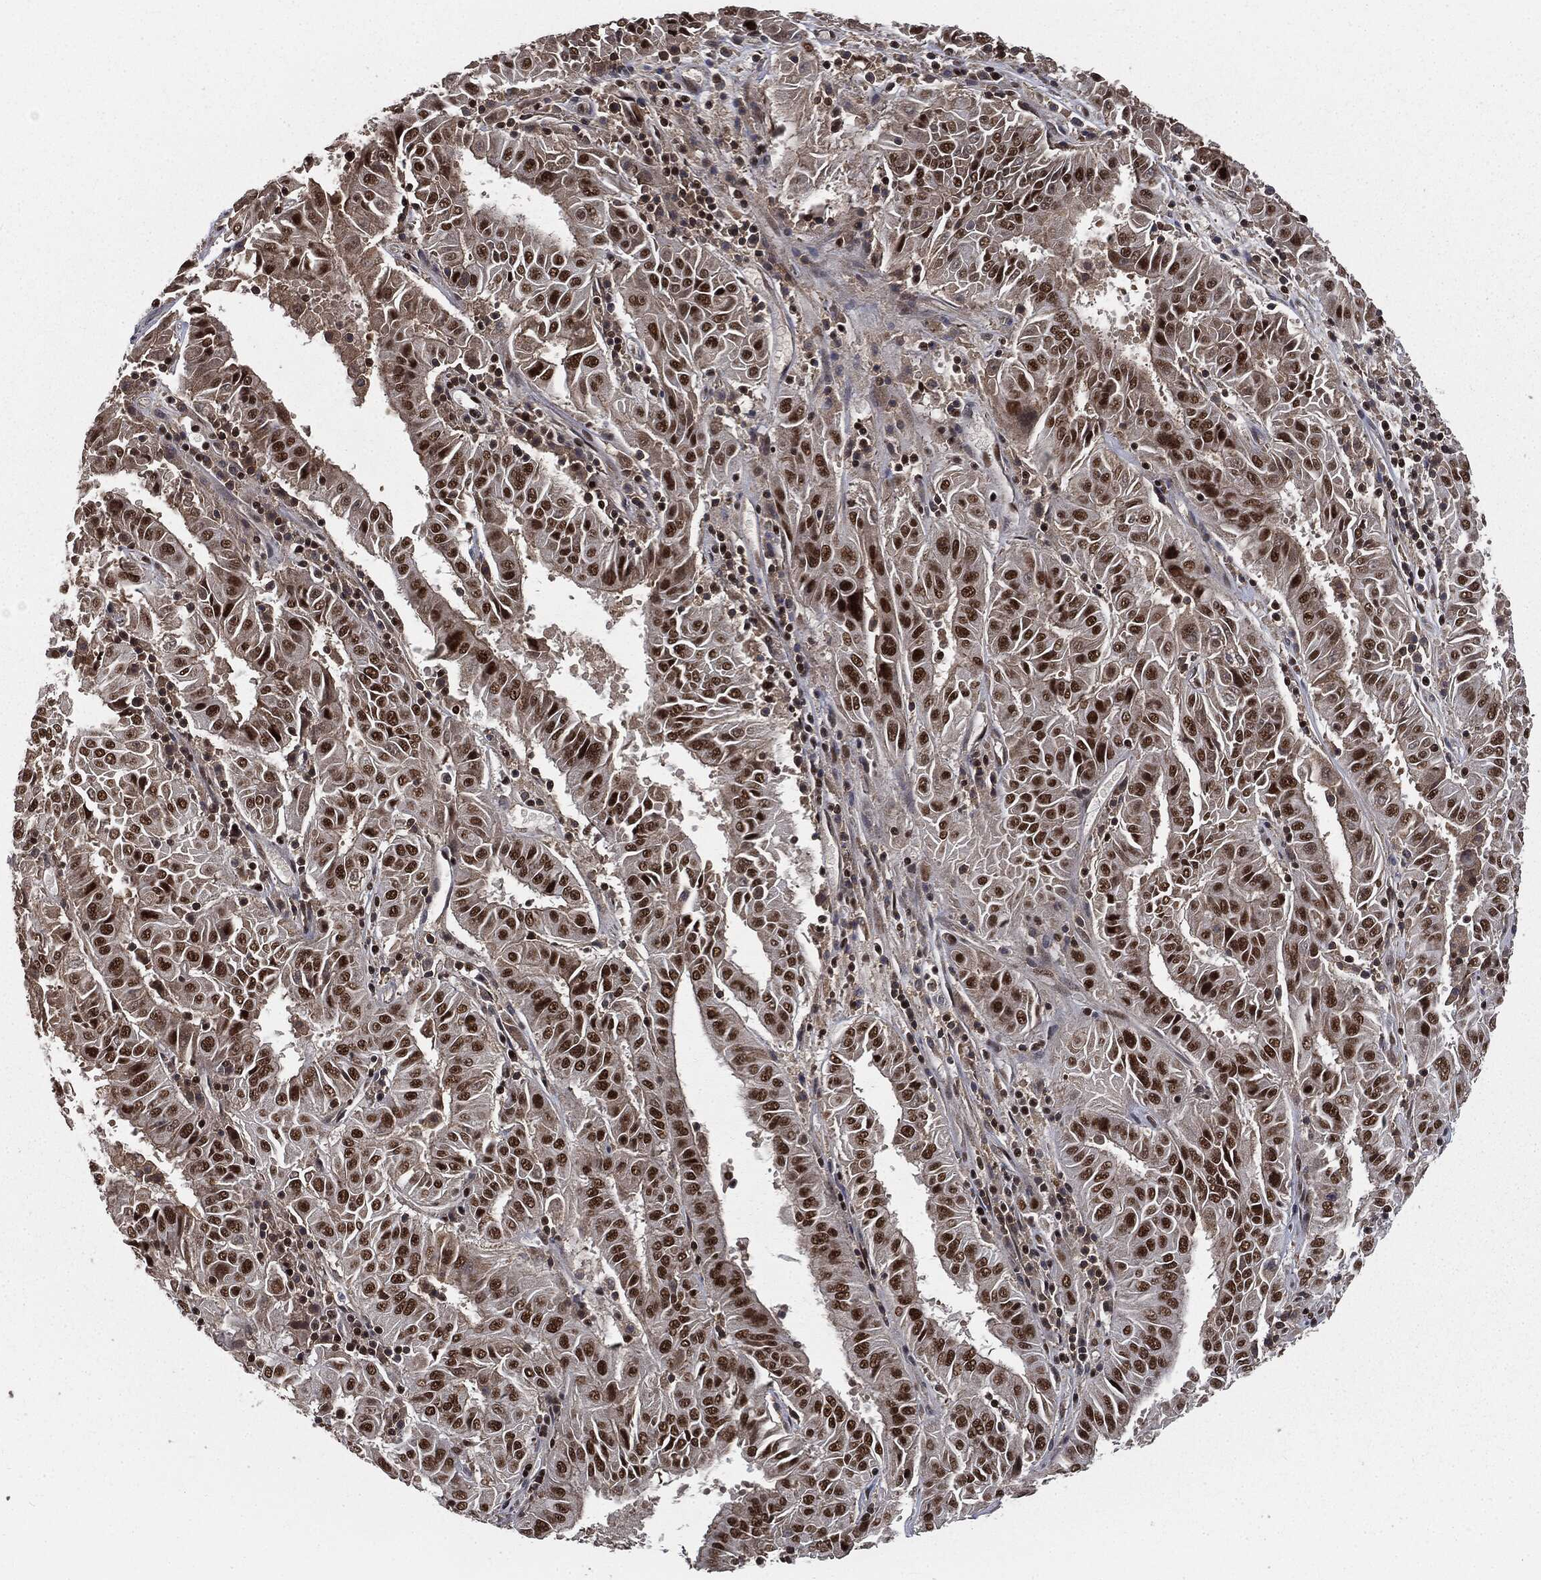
{"staining": {"intensity": "strong", "quantity": ">75%", "location": "nuclear"}, "tissue": "pancreatic cancer", "cell_type": "Tumor cells", "image_type": "cancer", "snomed": [{"axis": "morphology", "description": "Adenocarcinoma, NOS"}, {"axis": "topography", "description": "Pancreas"}], "caption": "Protein staining displays strong nuclear staining in approximately >75% of tumor cells in adenocarcinoma (pancreatic).", "gene": "DPH2", "patient": {"sex": "male", "age": 63}}